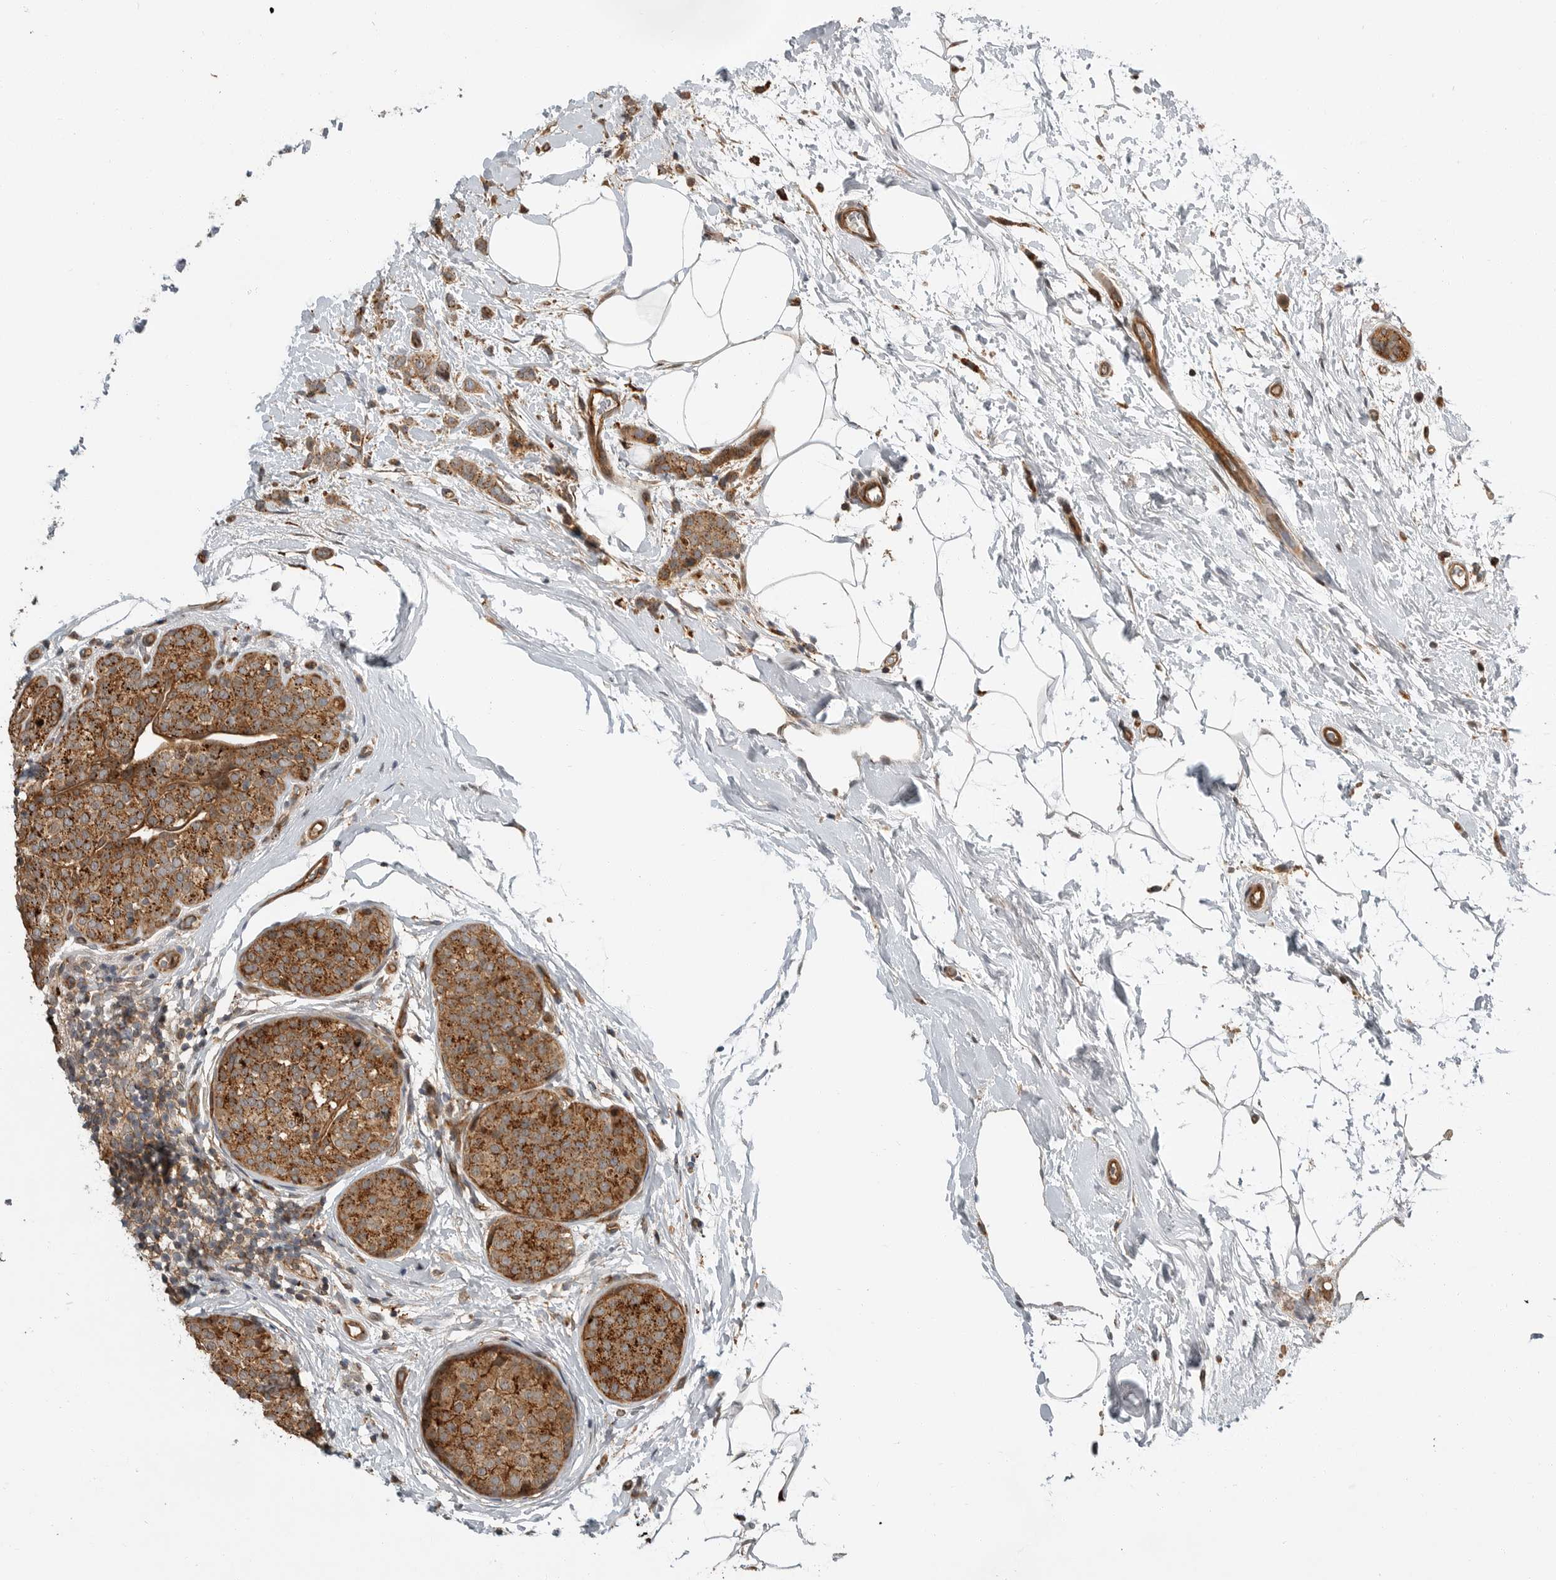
{"staining": {"intensity": "moderate", "quantity": ">75%", "location": "cytoplasmic/membranous"}, "tissue": "breast cancer", "cell_type": "Tumor cells", "image_type": "cancer", "snomed": [{"axis": "morphology", "description": "Lobular carcinoma, in situ"}, {"axis": "morphology", "description": "Lobular carcinoma"}, {"axis": "topography", "description": "Breast"}], "caption": "The micrograph demonstrates a brown stain indicating the presence of a protein in the cytoplasmic/membranous of tumor cells in breast cancer (lobular carcinoma in situ).", "gene": "STRAP", "patient": {"sex": "female", "age": 41}}